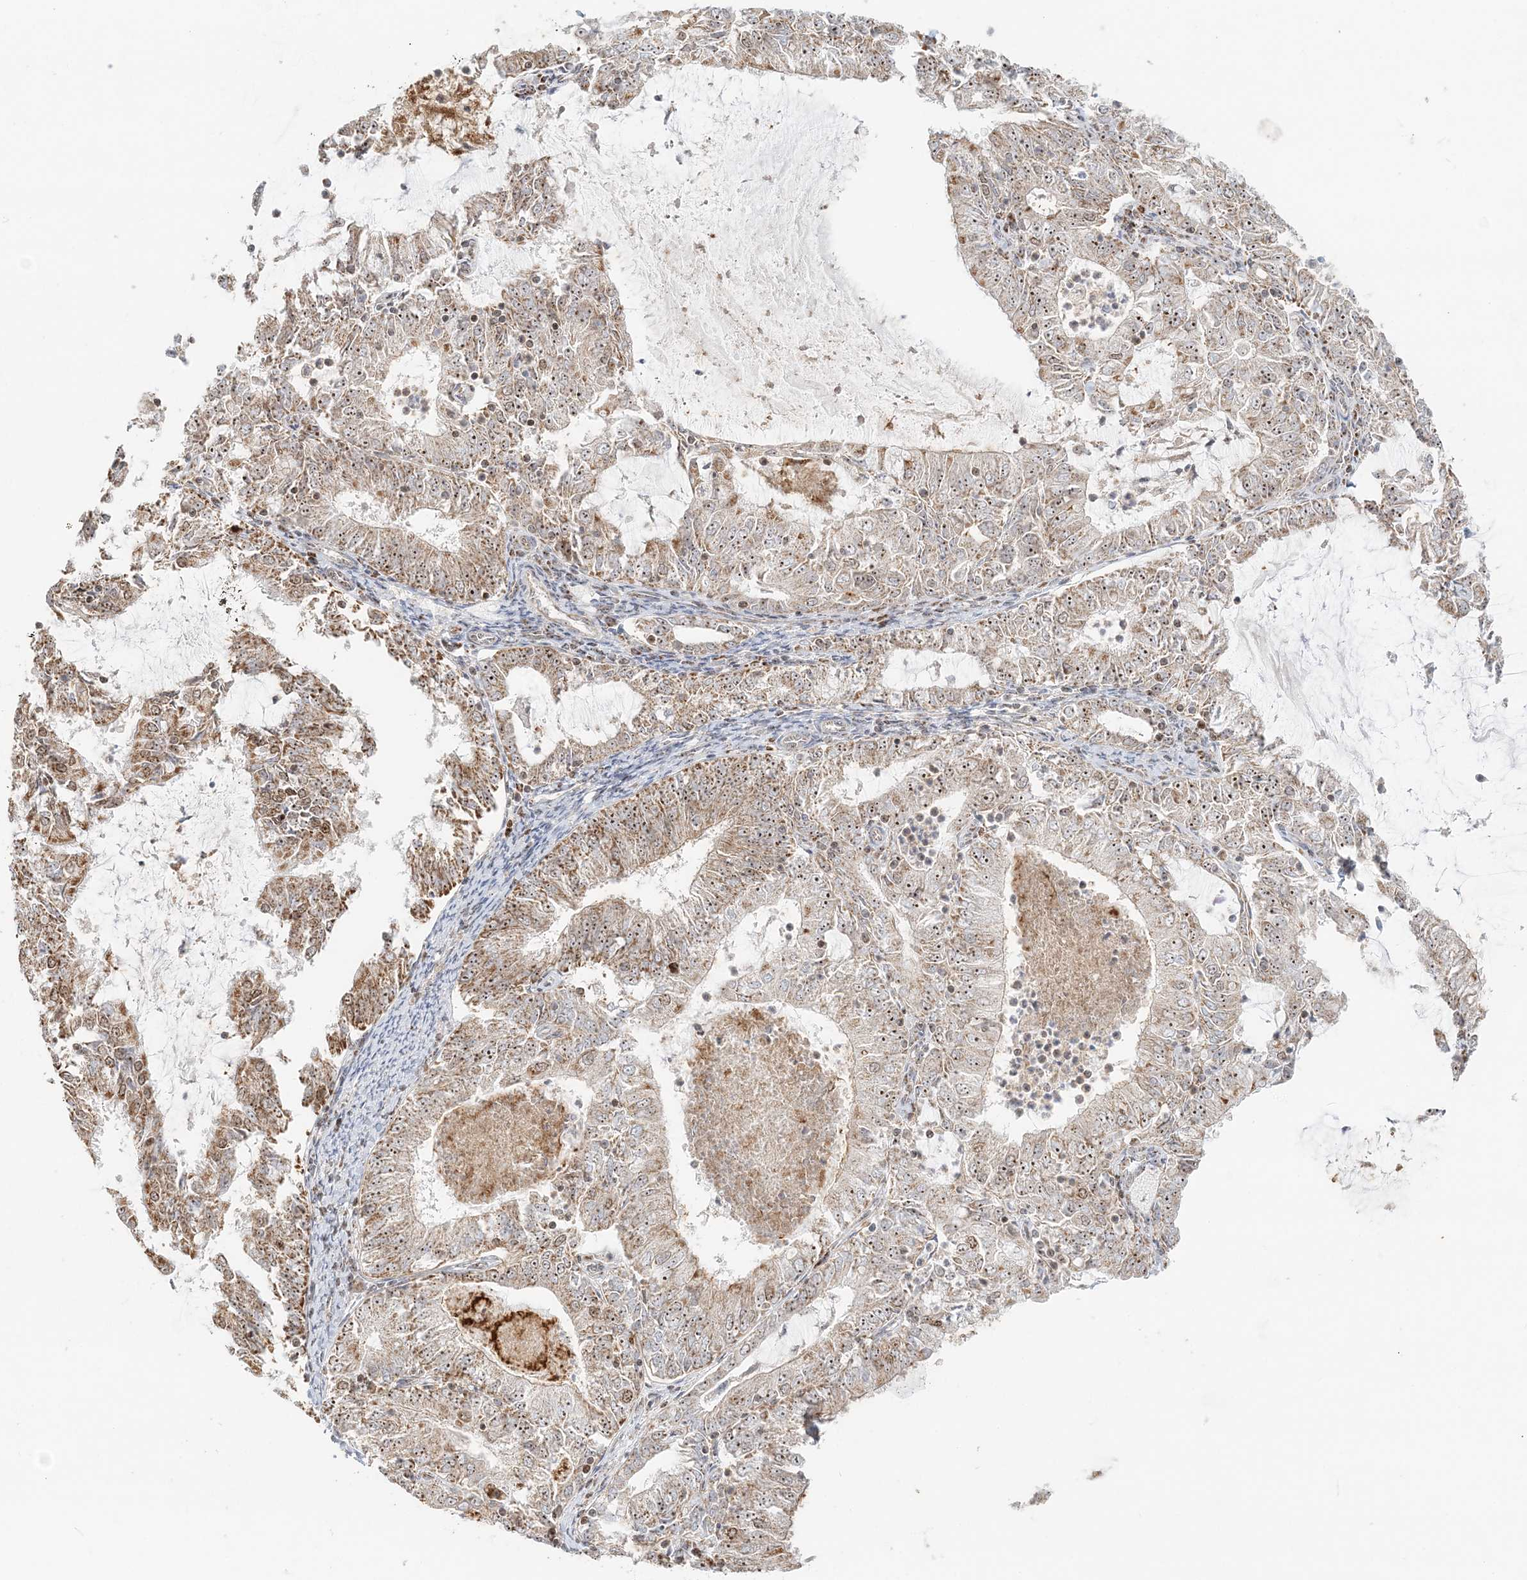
{"staining": {"intensity": "moderate", "quantity": ">75%", "location": "cytoplasmic/membranous,nuclear"}, "tissue": "endometrial cancer", "cell_type": "Tumor cells", "image_type": "cancer", "snomed": [{"axis": "morphology", "description": "Adenocarcinoma, NOS"}, {"axis": "topography", "description": "Endometrium"}], "caption": "Endometrial cancer (adenocarcinoma) was stained to show a protein in brown. There is medium levels of moderate cytoplasmic/membranous and nuclear positivity in approximately >75% of tumor cells.", "gene": "UBE2F", "patient": {"sex": "female", "age": 57}}